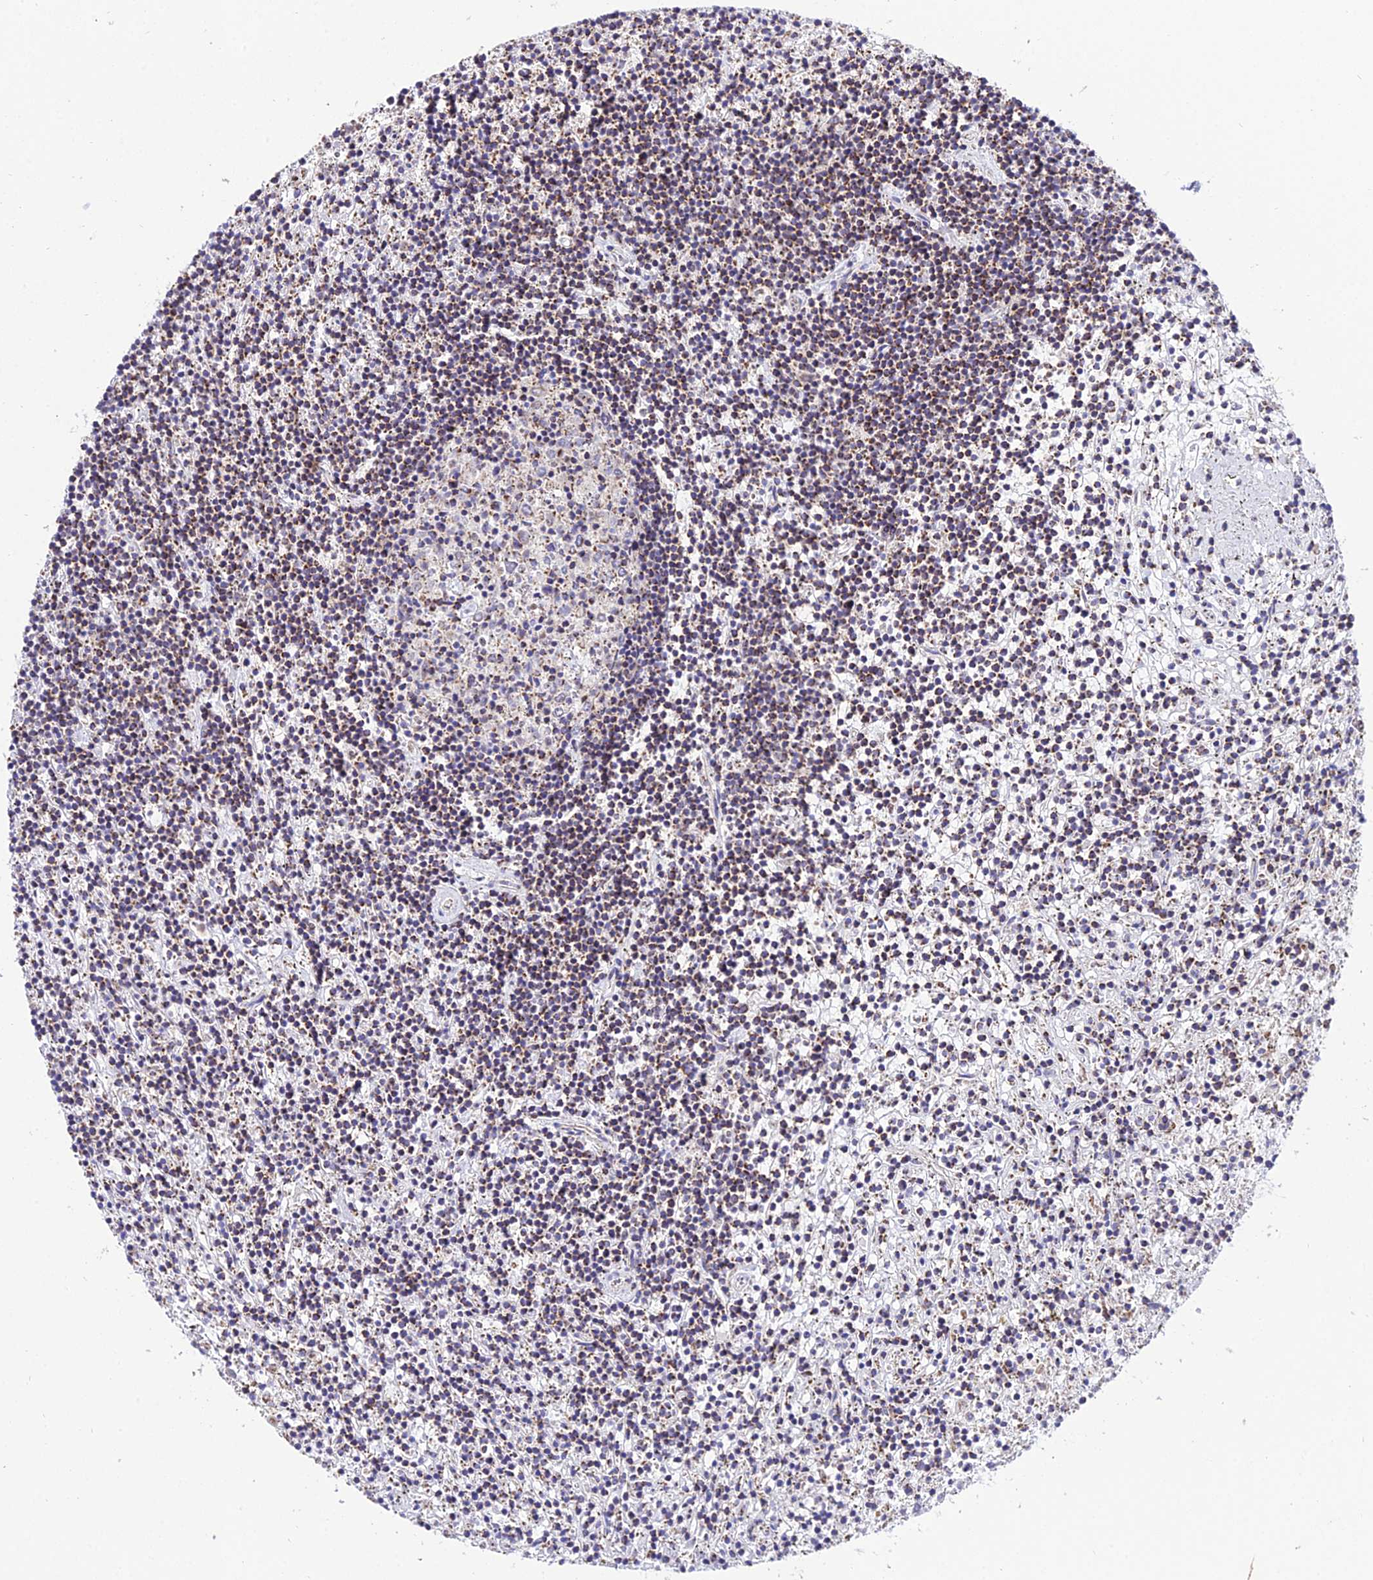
{"staining": {"intensity": "moderate", "quantity": ">75%", "location": "cytoplasmic/membranous"}, "tissue": "lymphoma", "cell_type": "Tumor cells", "image_type": "cancer", "snomed": [{"axis": "morphology", "description": "Malignant lymphoma, non-Hodgkin's type, Low grade"}, {"axis": "topography", "description": "Spleen"}], "caption": "DAB immunohistochemical staining of lymphoma shows moderate cytoplasmic/membranous protein positivity in approximately >75% of tumor cells. (IHC, brightfield microscopy, high magnification).", "gene": "PSMD2", "patient": {"sex": "male", "age": 76}}